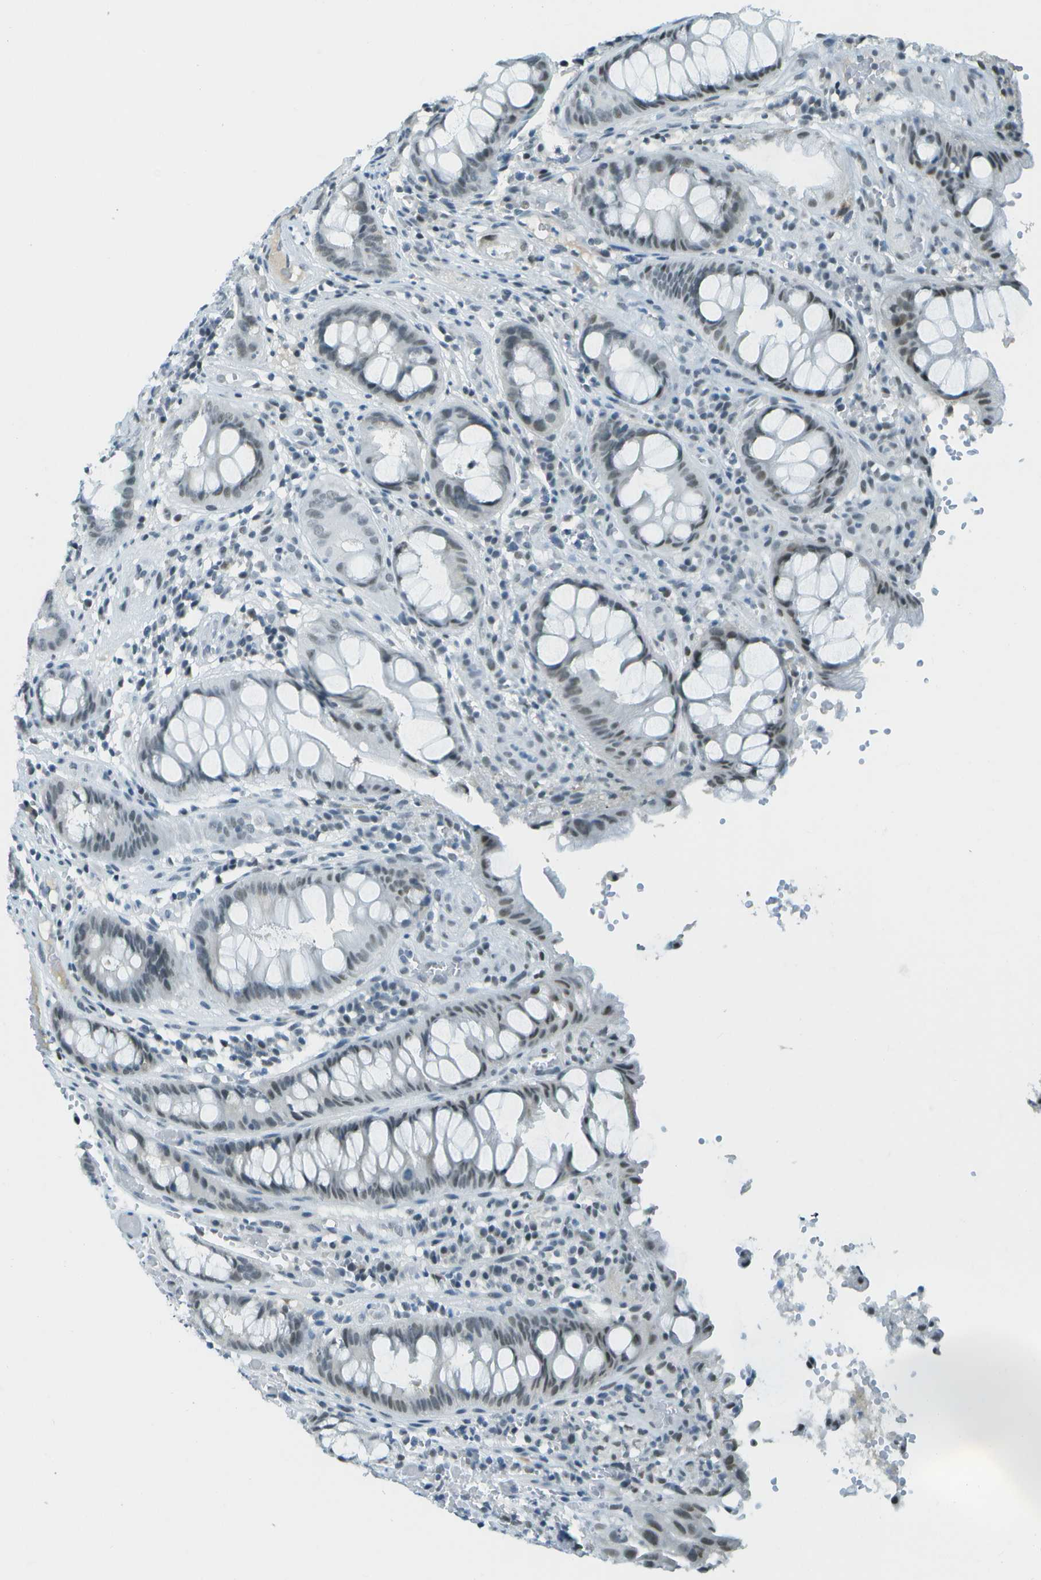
{"staining": {"intensity": "weak", "quantity": "25%-75%", "location": "nuclear"}, "tissue": "colorectal cancer", "cell_type": "Tumor cells", "image_type": "cancer", "snomed": [{"axis": "morphology", "description": "Adenocarcinoma, NOS"}, {"axis": "topography", "description": "Colon"}], "caption": "Weak nuclear expression is identified in about 25%-75% of tumor cells in adenocarcinoma (colorectal).", "gene": "NEK11", "patient": {"sex": "female", "age": 57}}